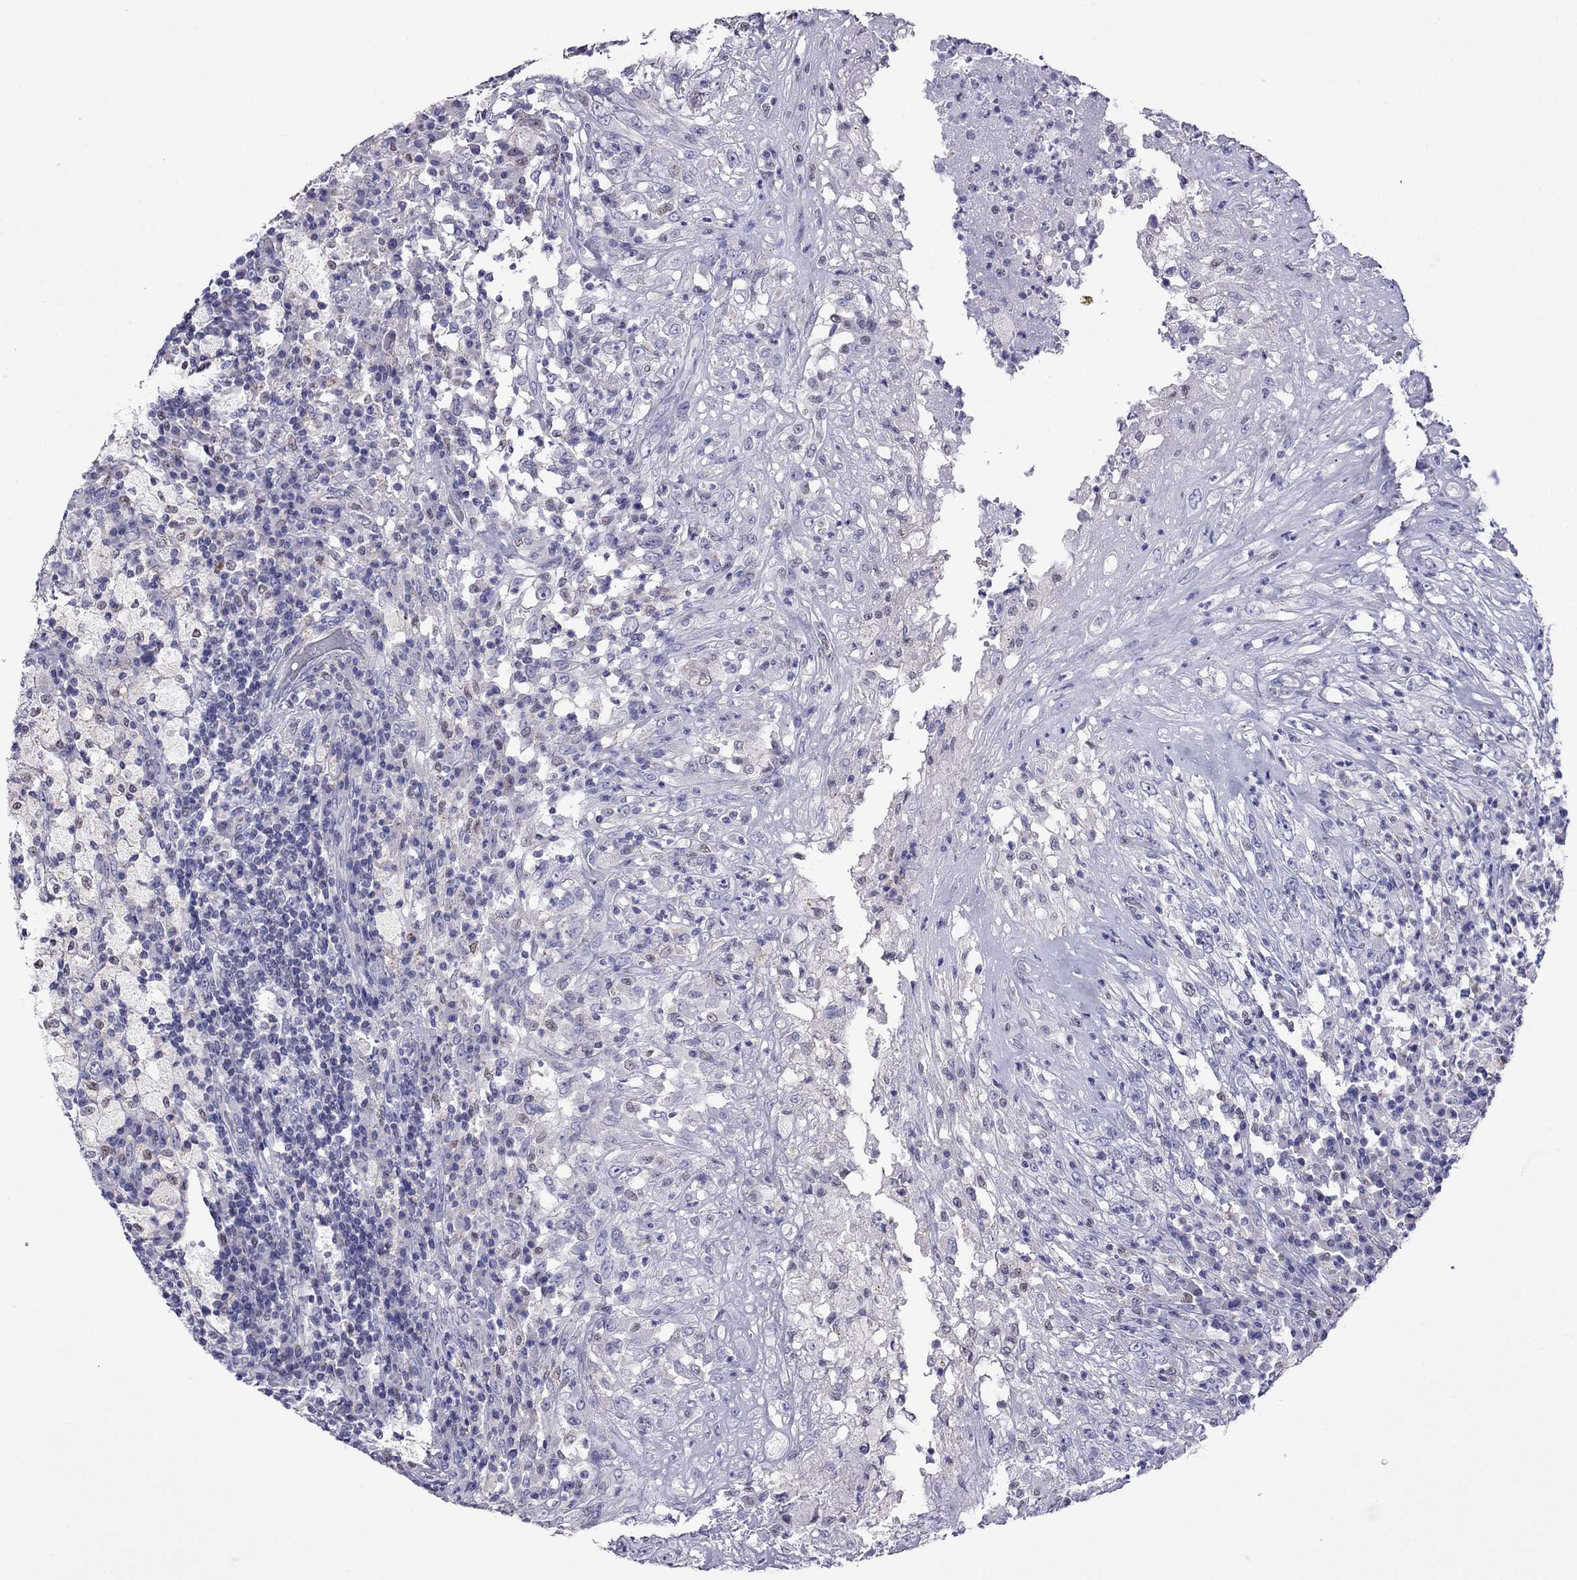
{"staining": {"intensity": "negative", "quantity": "none", "location": "none"}, "tissue": "testis cancer", "cell_type": "Tumor cells", "image_type": "cancer", "snomed": [{"axis": "morphology", "description": "Necrosis, NOS"}, {"axis": "morphology", "description": "Carcinoma, Embryonal, NOS"}, {"axis": "topography", "description": "Testis"}], "caption": "Tumor cells show no significant protein positivity in testis cancer (embryonal carcinoma).", "gene": "MPZ", "patient": {"sex": "male", "age": 19}}